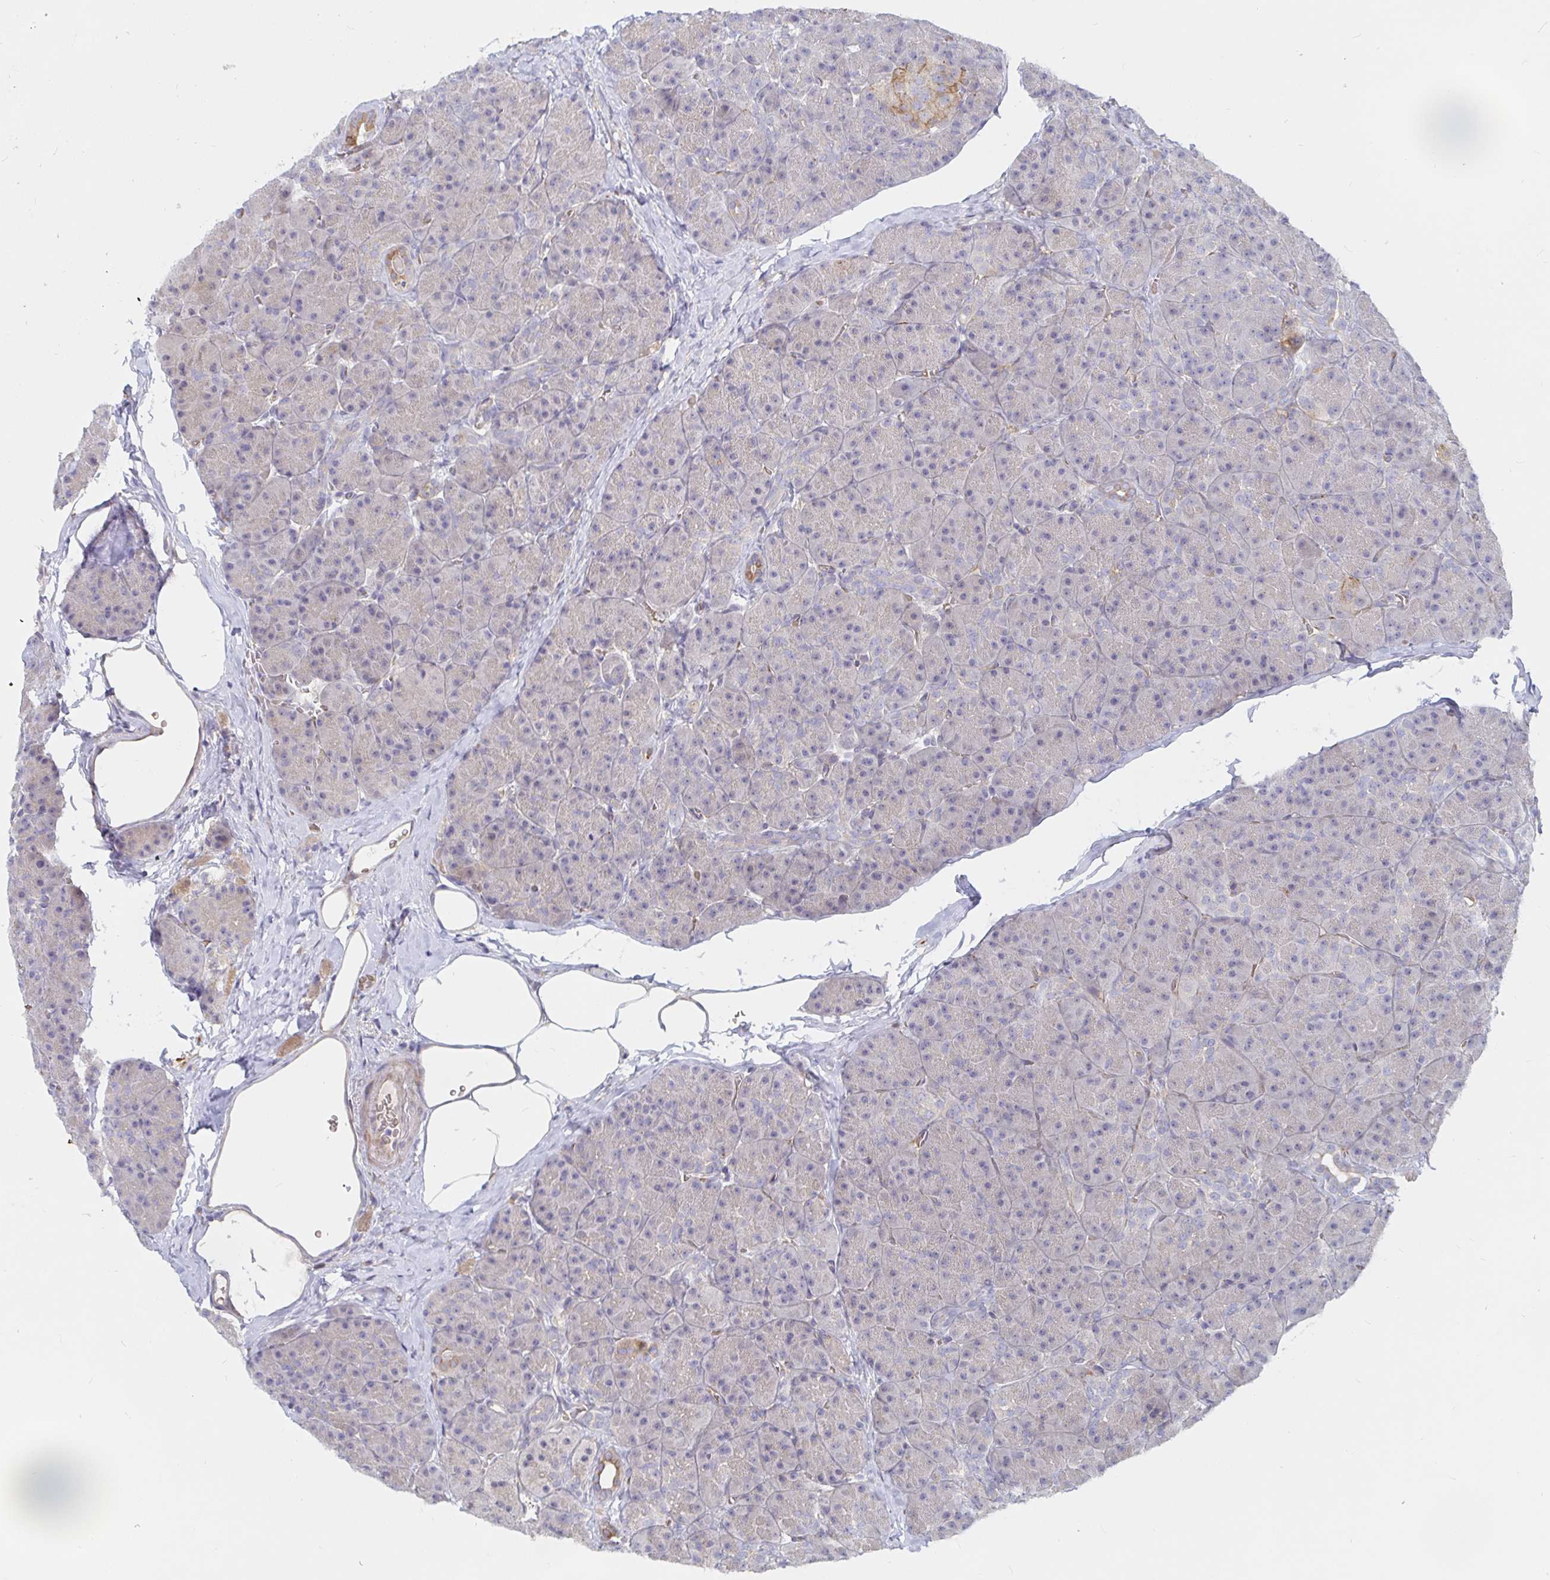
{"staining": {"intensity": "negative", "quantity": "none", "location": "none"}, "tissue": "pancreas", "cell_type": "Exocrine glandular cells", "image_type": "normal", "snomed": [{"axis": "morphology", "description": "Normal tissue, NOS"}, {"axis": "topography", "description": "Pancreas"}], "caption": "Immunohistochemistry micrograph of normal human pancreas stained for a protein (brown), which reveals no staining in exocrine glandular cells.", "gene": "KCTD19", "patient": {"sex": "male", "age": 57}}